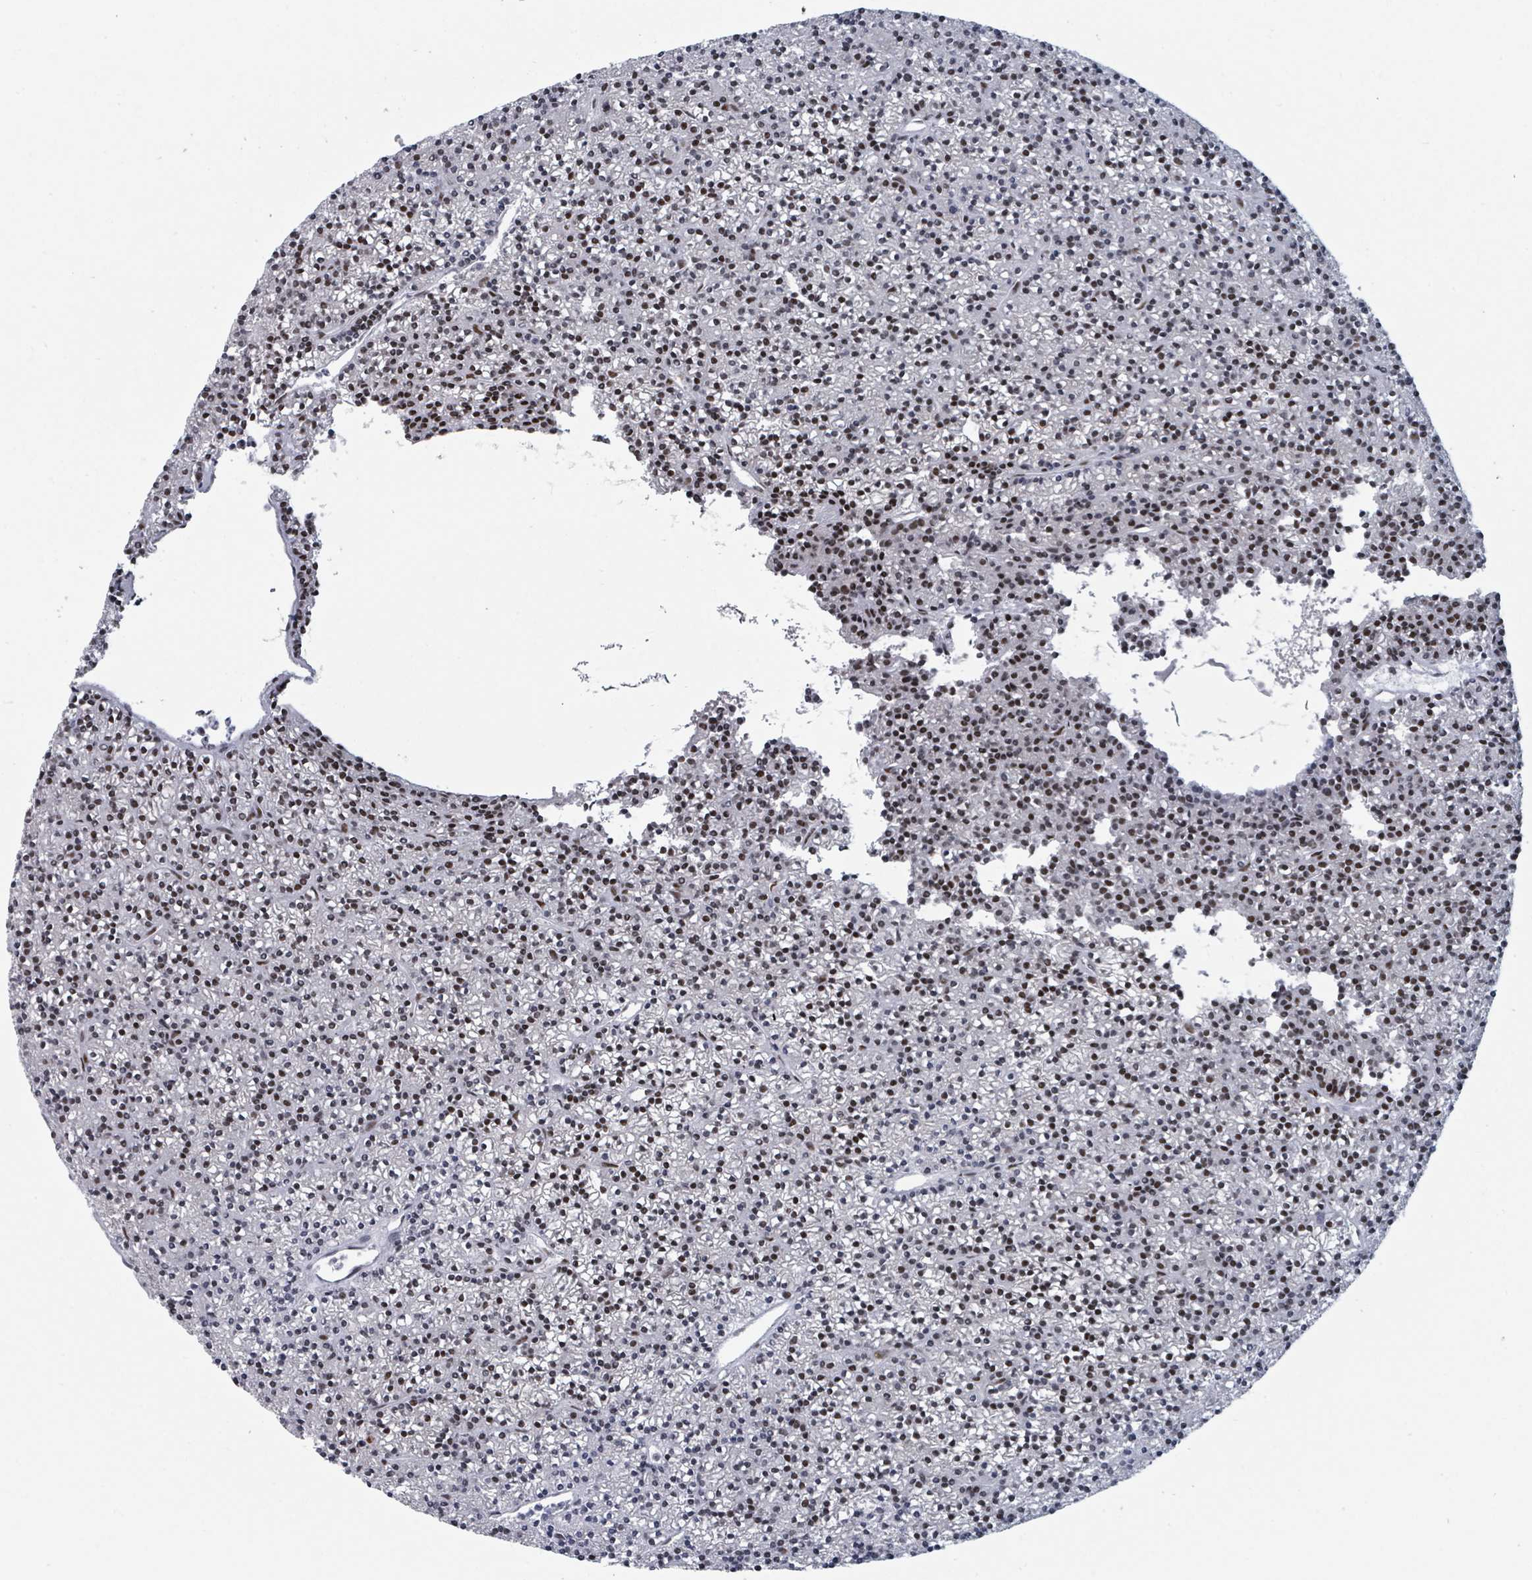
{"staining": {"intensity": "moderate", "quantity": "25%-75%", "location": "nuclear"}, "tissue": "parathyroid gland", "cell_type": "Glandular cells", "image_type": "normal", "snomed": [{"axis": "morphology", "description": "Normal tissue, NOS"}, {"axis": "topography", "description": "Parathyroid gland"}], "caption": "About 25%-75% of glandular cells in normal human parathyroid gland reveal moderate nuclear protein expression as visualized by brown immunohistochemical staining.", "gene": "DHX16", "patient": {"sex": "female", "age": 45}}